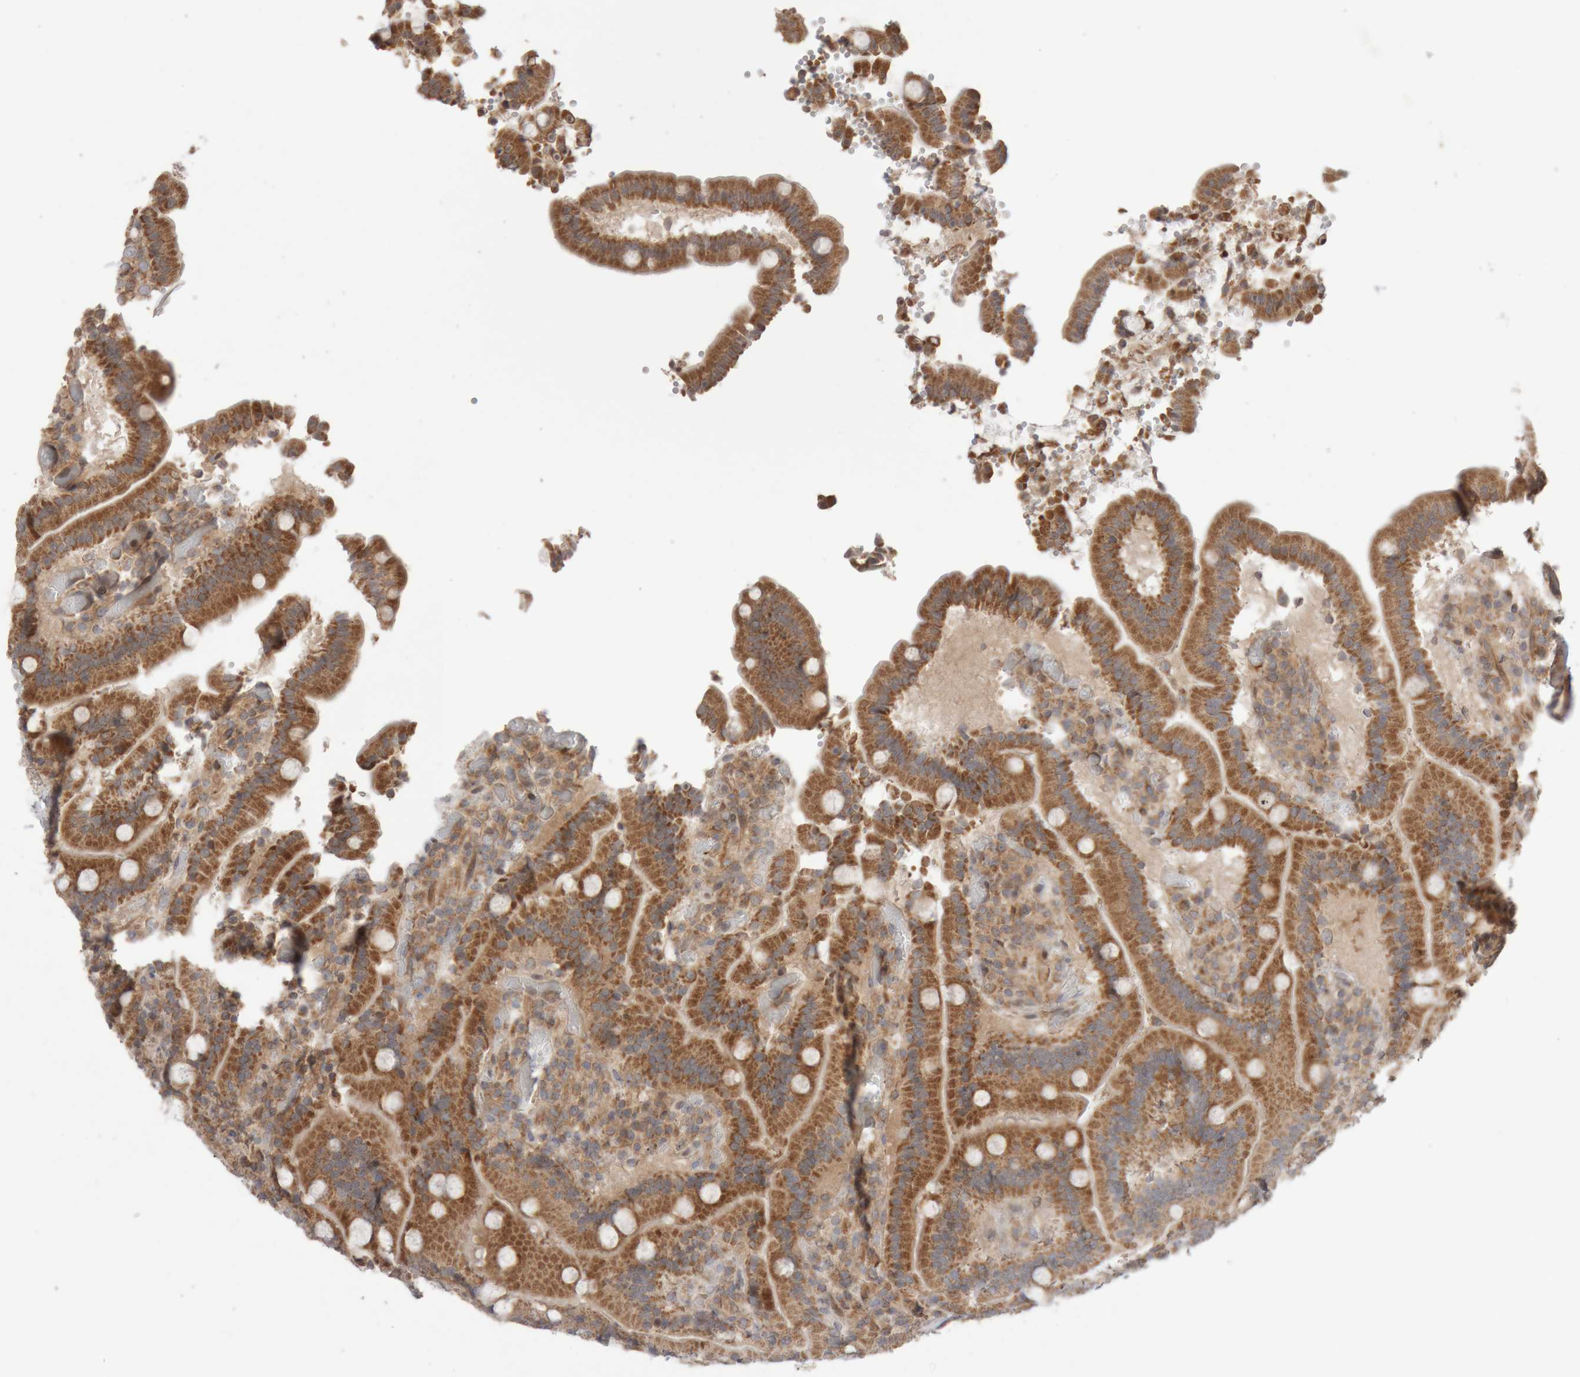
{"staining": {"intensity": "moderate", "quantity": ">75%", "location": "cytoplasmic/membranous"}, "tissue": "duodenum", "cell_type": "Glandular cells", "image_type": "normal", "snomed": [{"axis": "morphology", "description": "Normal tissue, NOS"}, {"axis": "topography", "description": "Duodenum"}], "caption": "Moderate cytoplasmic/membranous protein expression is identified in about >75% of glandular cells in duodenum. (IHC, brightfield microscopy, high magnification).", "gene": "KIF21B", "patient": {"sex": "female", "age": 62}}